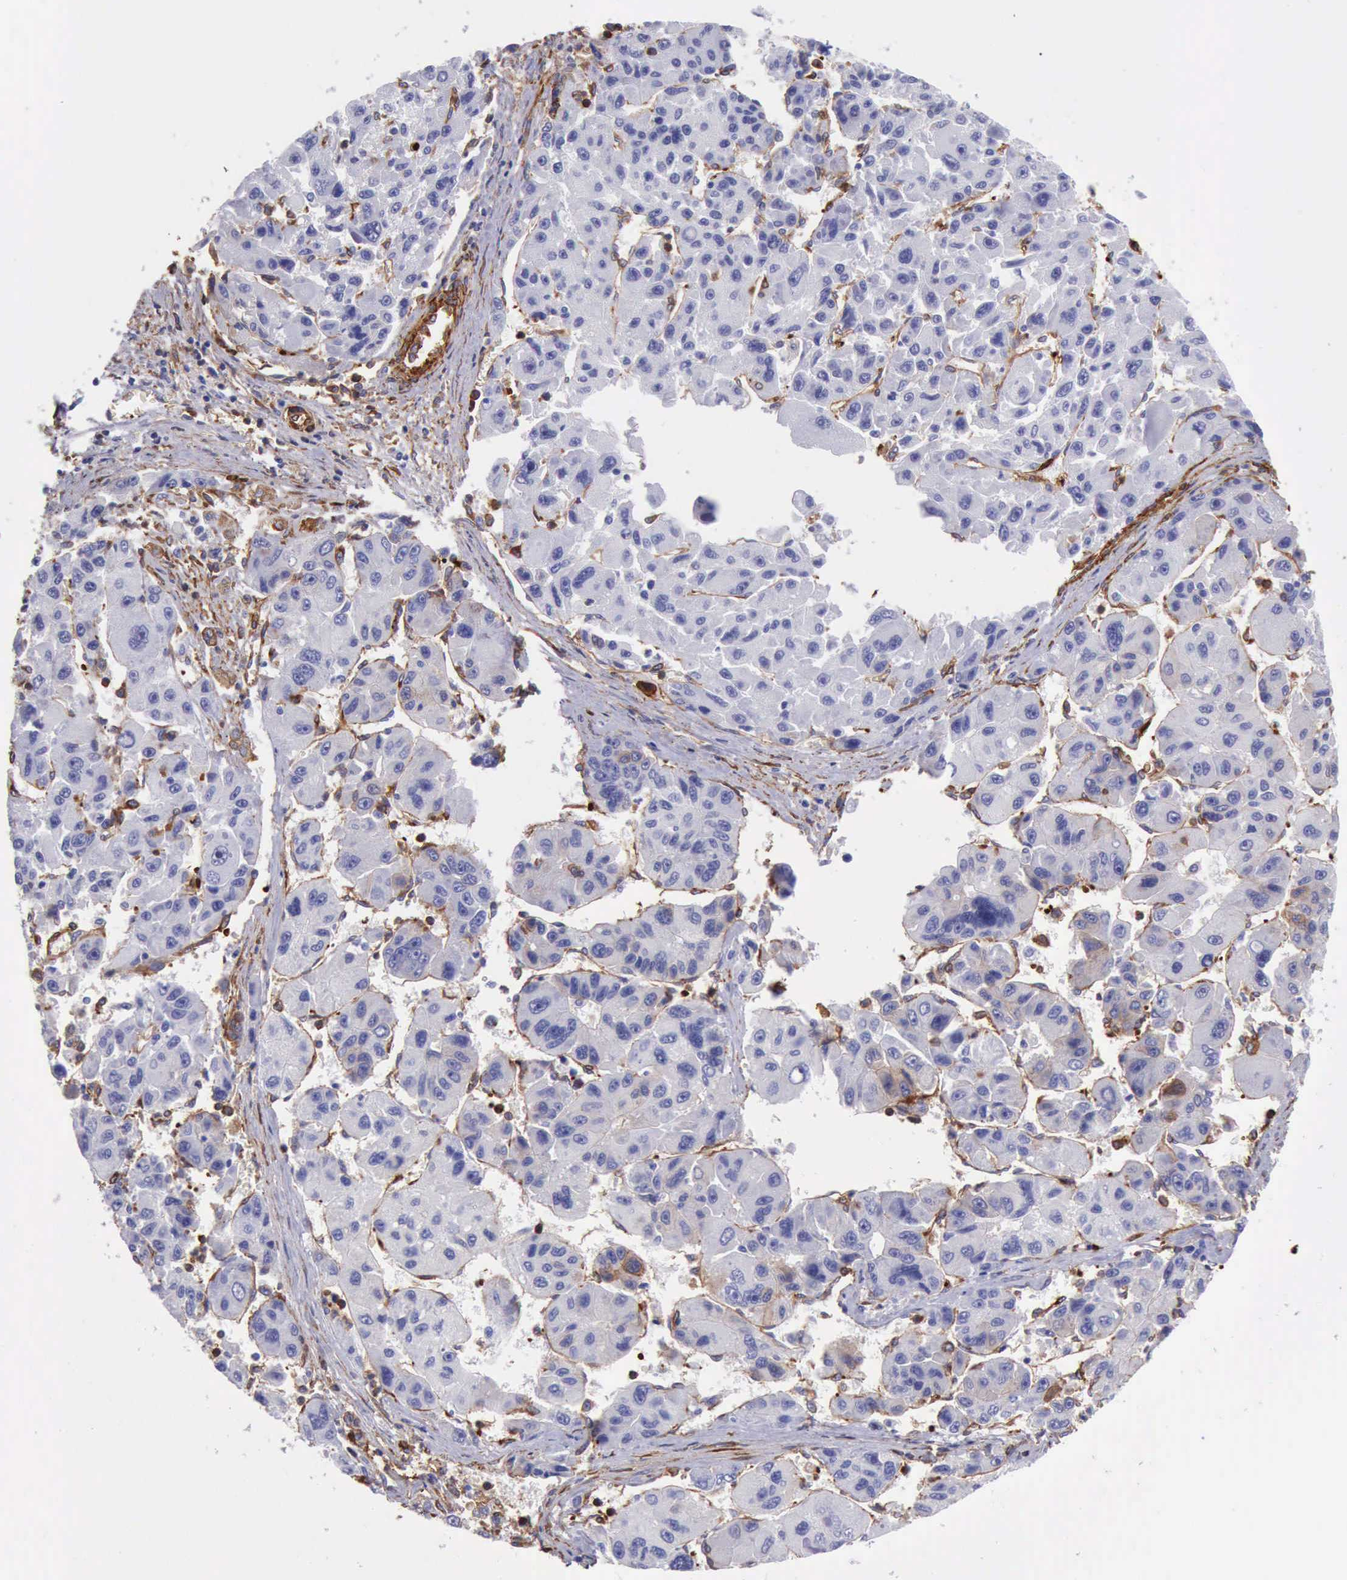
{"staining": {"intensity": "negative", "quantity": "none", "location": "none"}, "tissue": "liver cancer", "cell_type": "Tumor cells", "image_type": "cancer", "snomed": [{"axis": "morphology", "description": "Carcinoma, Hepatocellular, NOS"}, {"axis": "topography", "description": "Liver"}], "caption": "This micrograph is of liver cancer (hepatocellular carcinoma) stained with immunohistochemistry (IHC) to label a protein in brown with the nuclei are counter-stained blue. There is no expression in tumor cells. The staining is performed using DAB (3,3'-diaminobenzidine) brown chromogen with nuclei counter-stained in using hematoxylin.", "gene": "FLNA", "patient": {"sex": "male", "age": 64}}